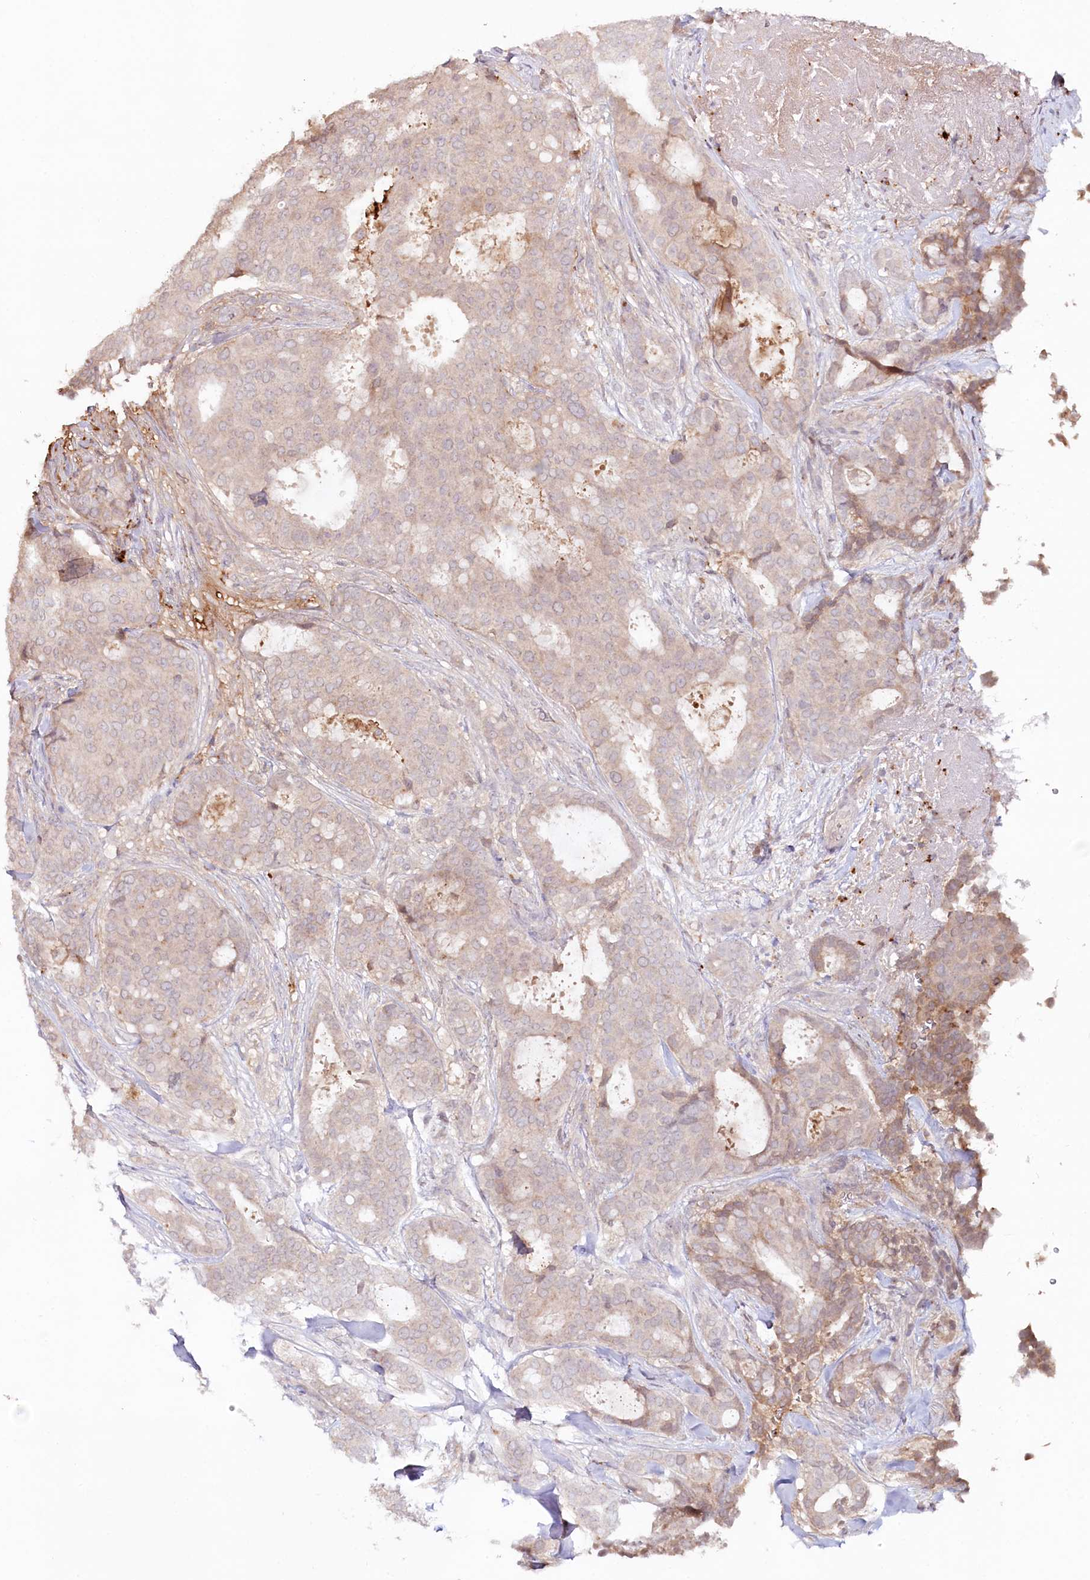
{"staining": {"intensity": "weak", "quantity": "<25%", "location": "cytoplasmic/membranous"}, "tissue": "breast cancer", "cell_type": "Tumor cells", "image_type": "cancer", "snomed": [{"axis": "morphology", "description": "Duct carcinoma"}, {"axis": "topography", "description": "Breast"}], "caption": "An image of human breast cancer (invasive ductal carcinoma) is negative for staining in tumor cells. (Immunohistochemistry (ihc), brightfield microscopy, high magnification).", "gene": "PSAPL1", "patient": {"sex": "female", "age": 75}}